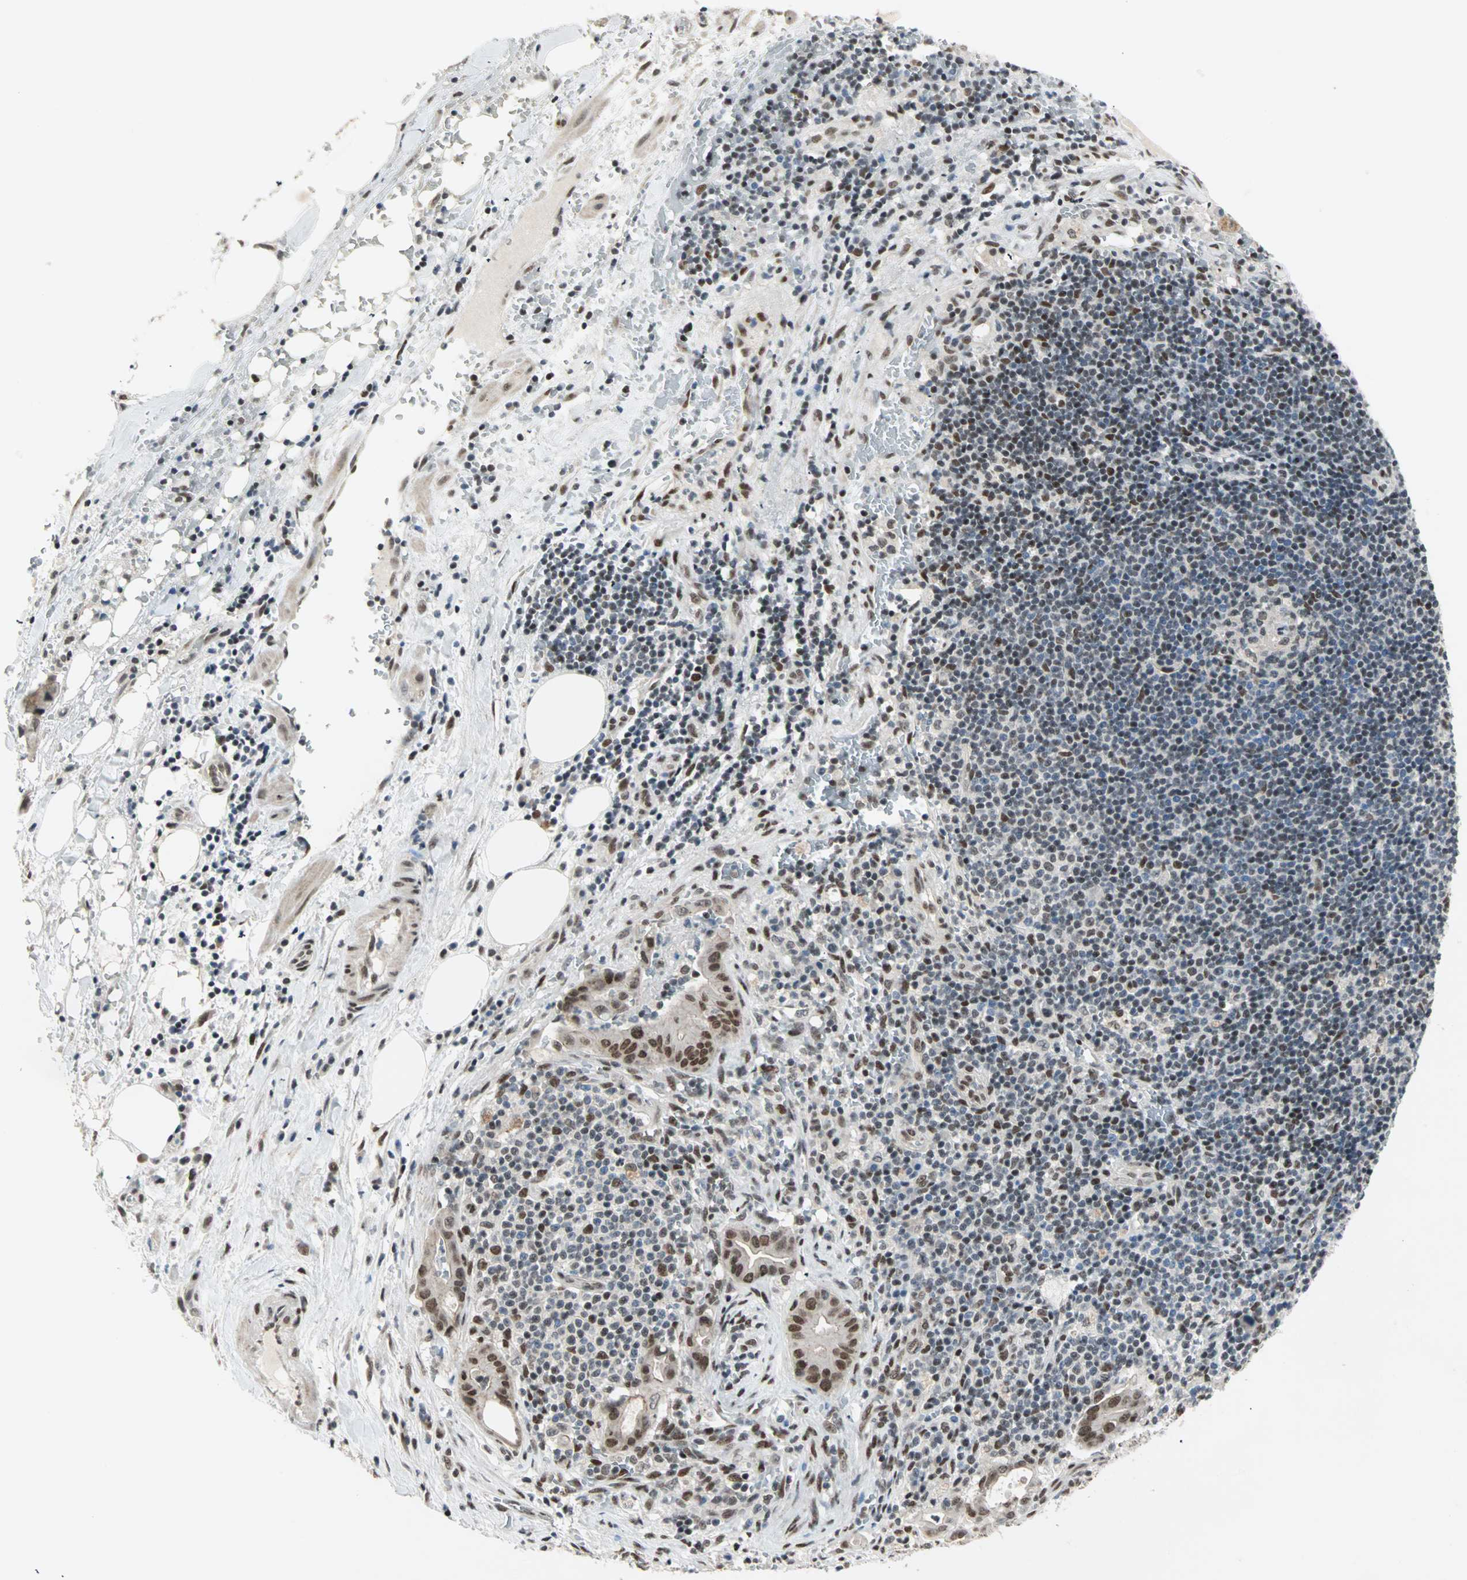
{"staining": {"intensity": "strong", "quantity": ">75%", "location": "nuclear"}, "tissue": "liver cancer", "cell_type": "Tumor cells", "image_type": "cancer", "snomed": [{"axis": "morphology", "description": "Cholangiocarcinoma"}, {"axis": "topography", "description": "Liver"}], "caption": "Liver cholangiocarcinoma stained with a protein marker displays strong staining in tumor cells.", "gene": "BLM", "patient": {"sex": "female", "age": 68}}